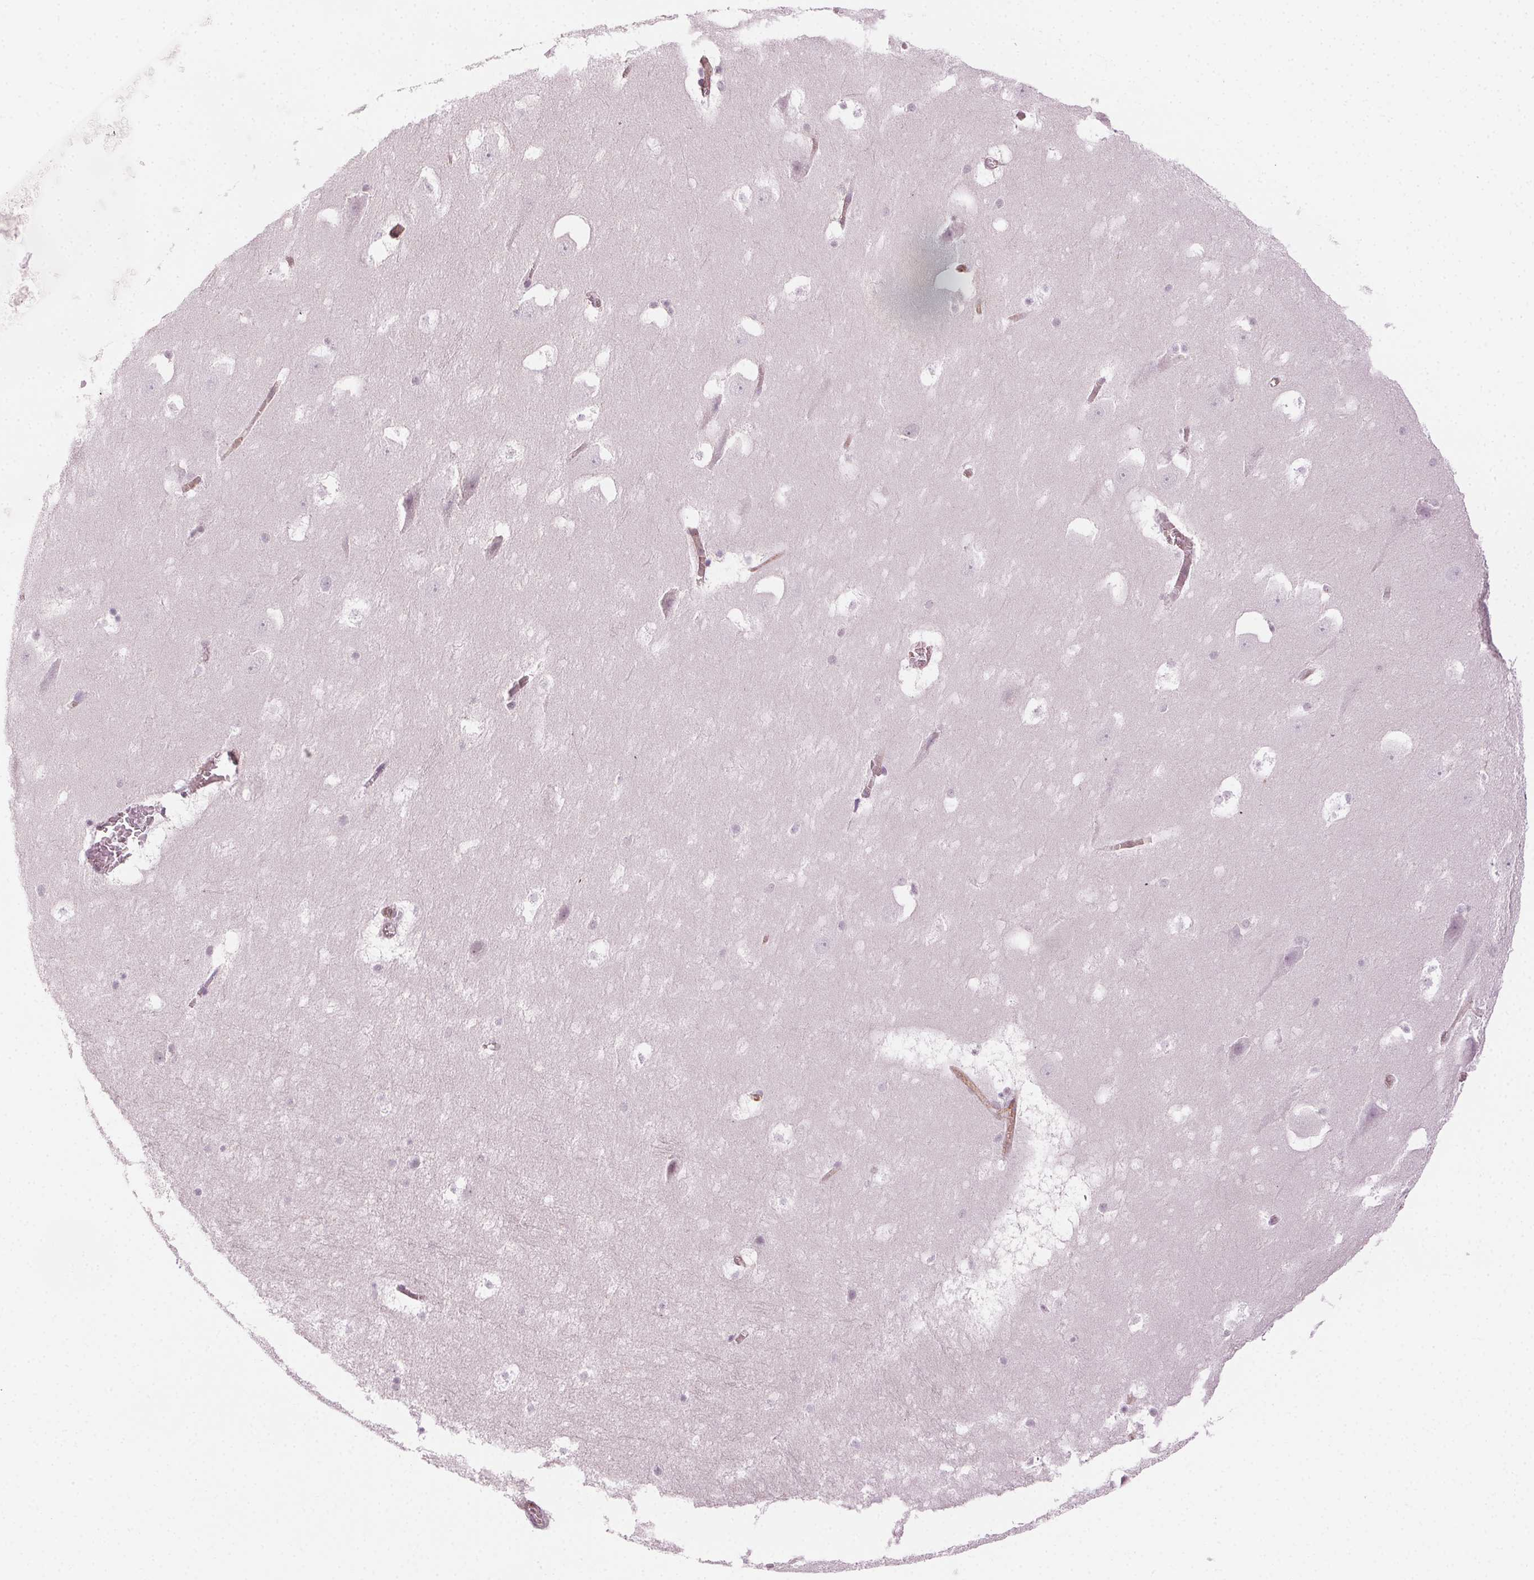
{"staining": {"intensity": "negative", "quantity": "none", "location": "none"}, "tissue": "hippocampus", "cell_type": "Glial cells", "image_type": "normal", "snomed": [{"axis": "morphology", "description": "Normal tissue, NOS"}, {"axis": "topography", "description": "Hippocampus"}], "caption": "An immunohistochemistry (IHC) histopathology image of unremarkable hippocampus is shown. There is no staining in glial cells of hippocampus.", "gene": "AIF1L", "patient": {"sex": "male", "age": 45}}